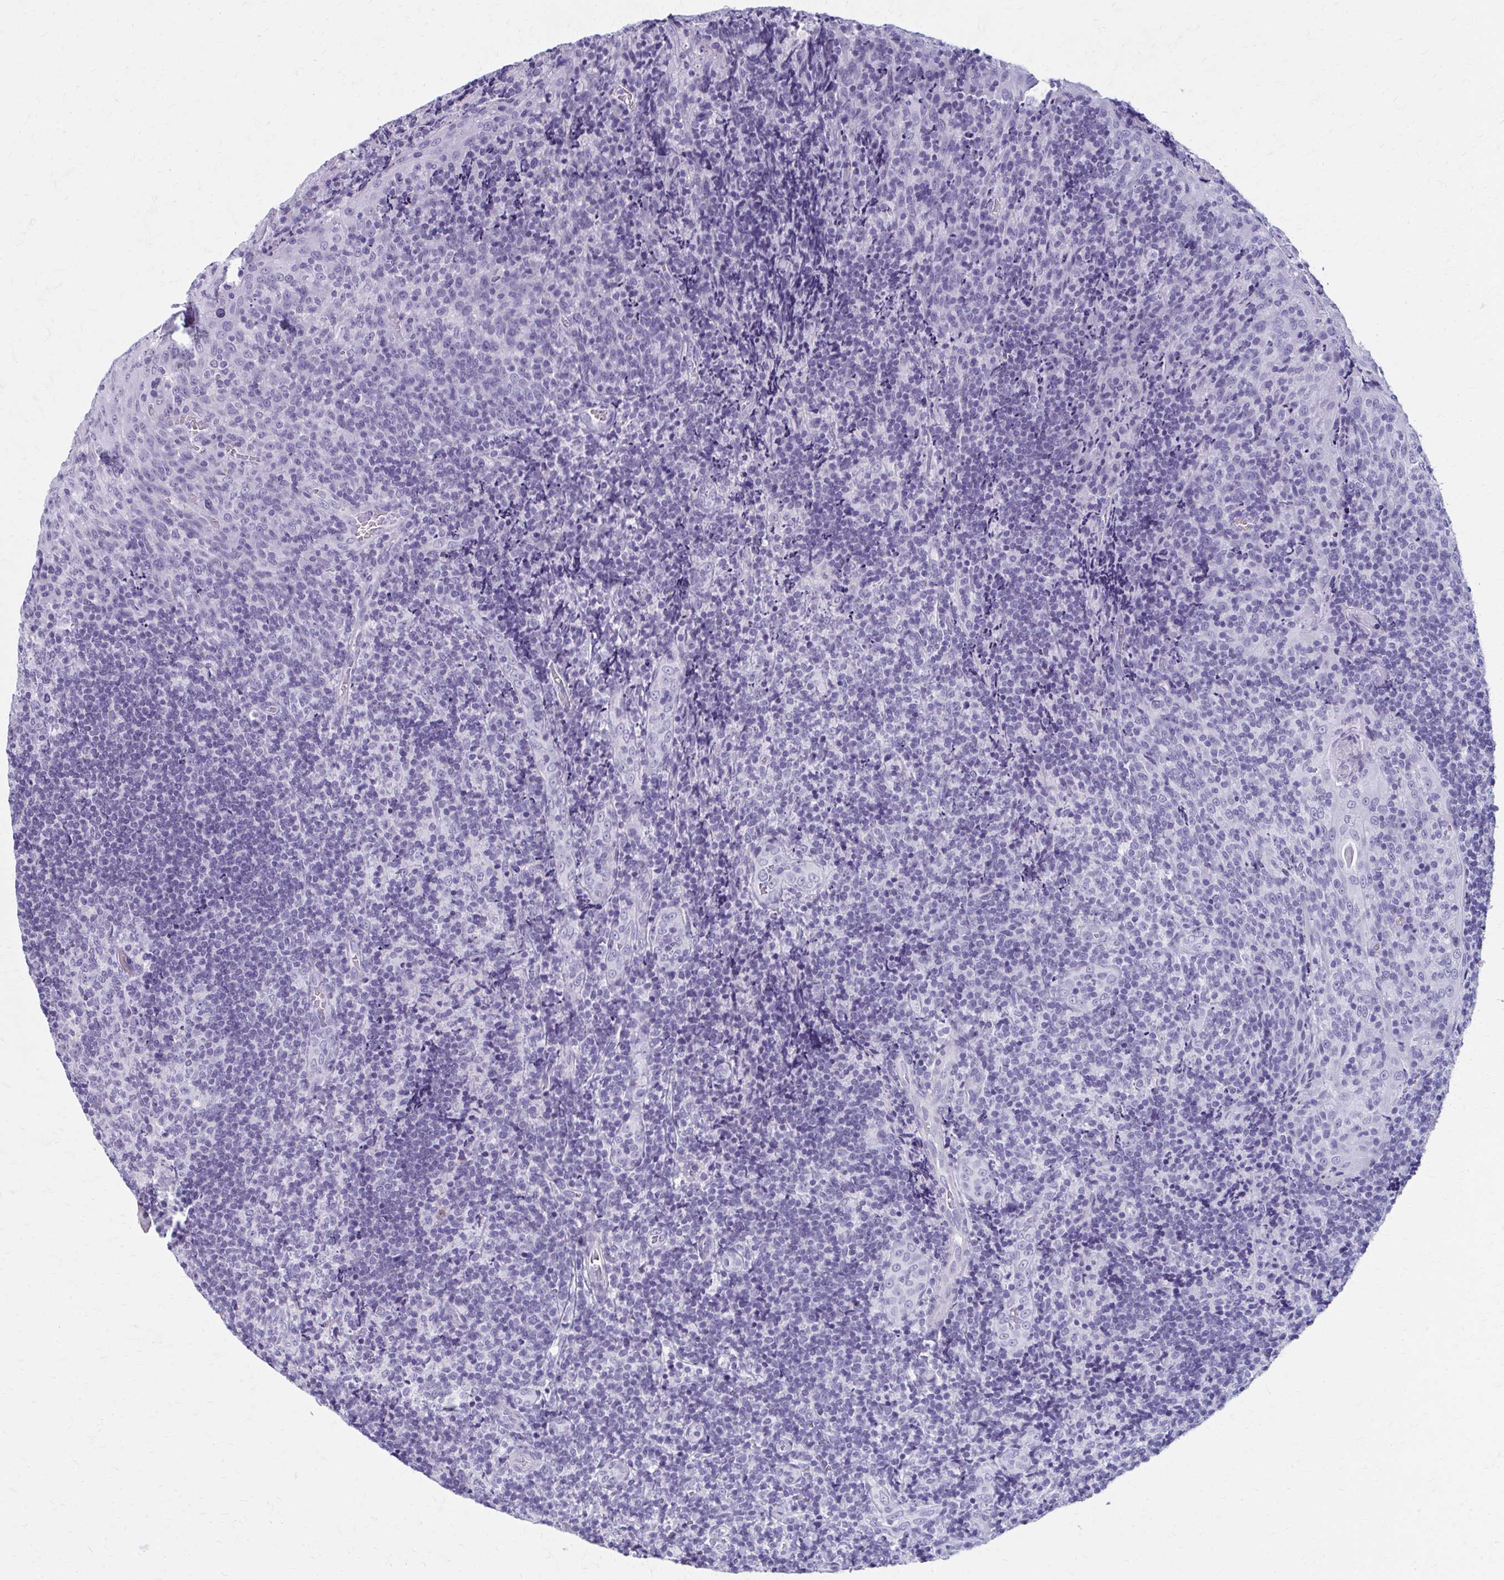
{"staining": {"intensity": "negative", "quantity": "none", "location": "none"}, "tissue": "tonsil", "cell_type": "Germinal center cells", "image_type": "normal", "snomed": [{"axis": "morphology", "description": "Normal tissue, NOS"}, {"axis": "topography", "description": "Tonsil"}], "caption": "This is an IHC image of unremarkable human tonsil. There is no expression in germinal center cells.", "gene": "MPLKIP", "patient": {"sex": "male", "age": 17}}